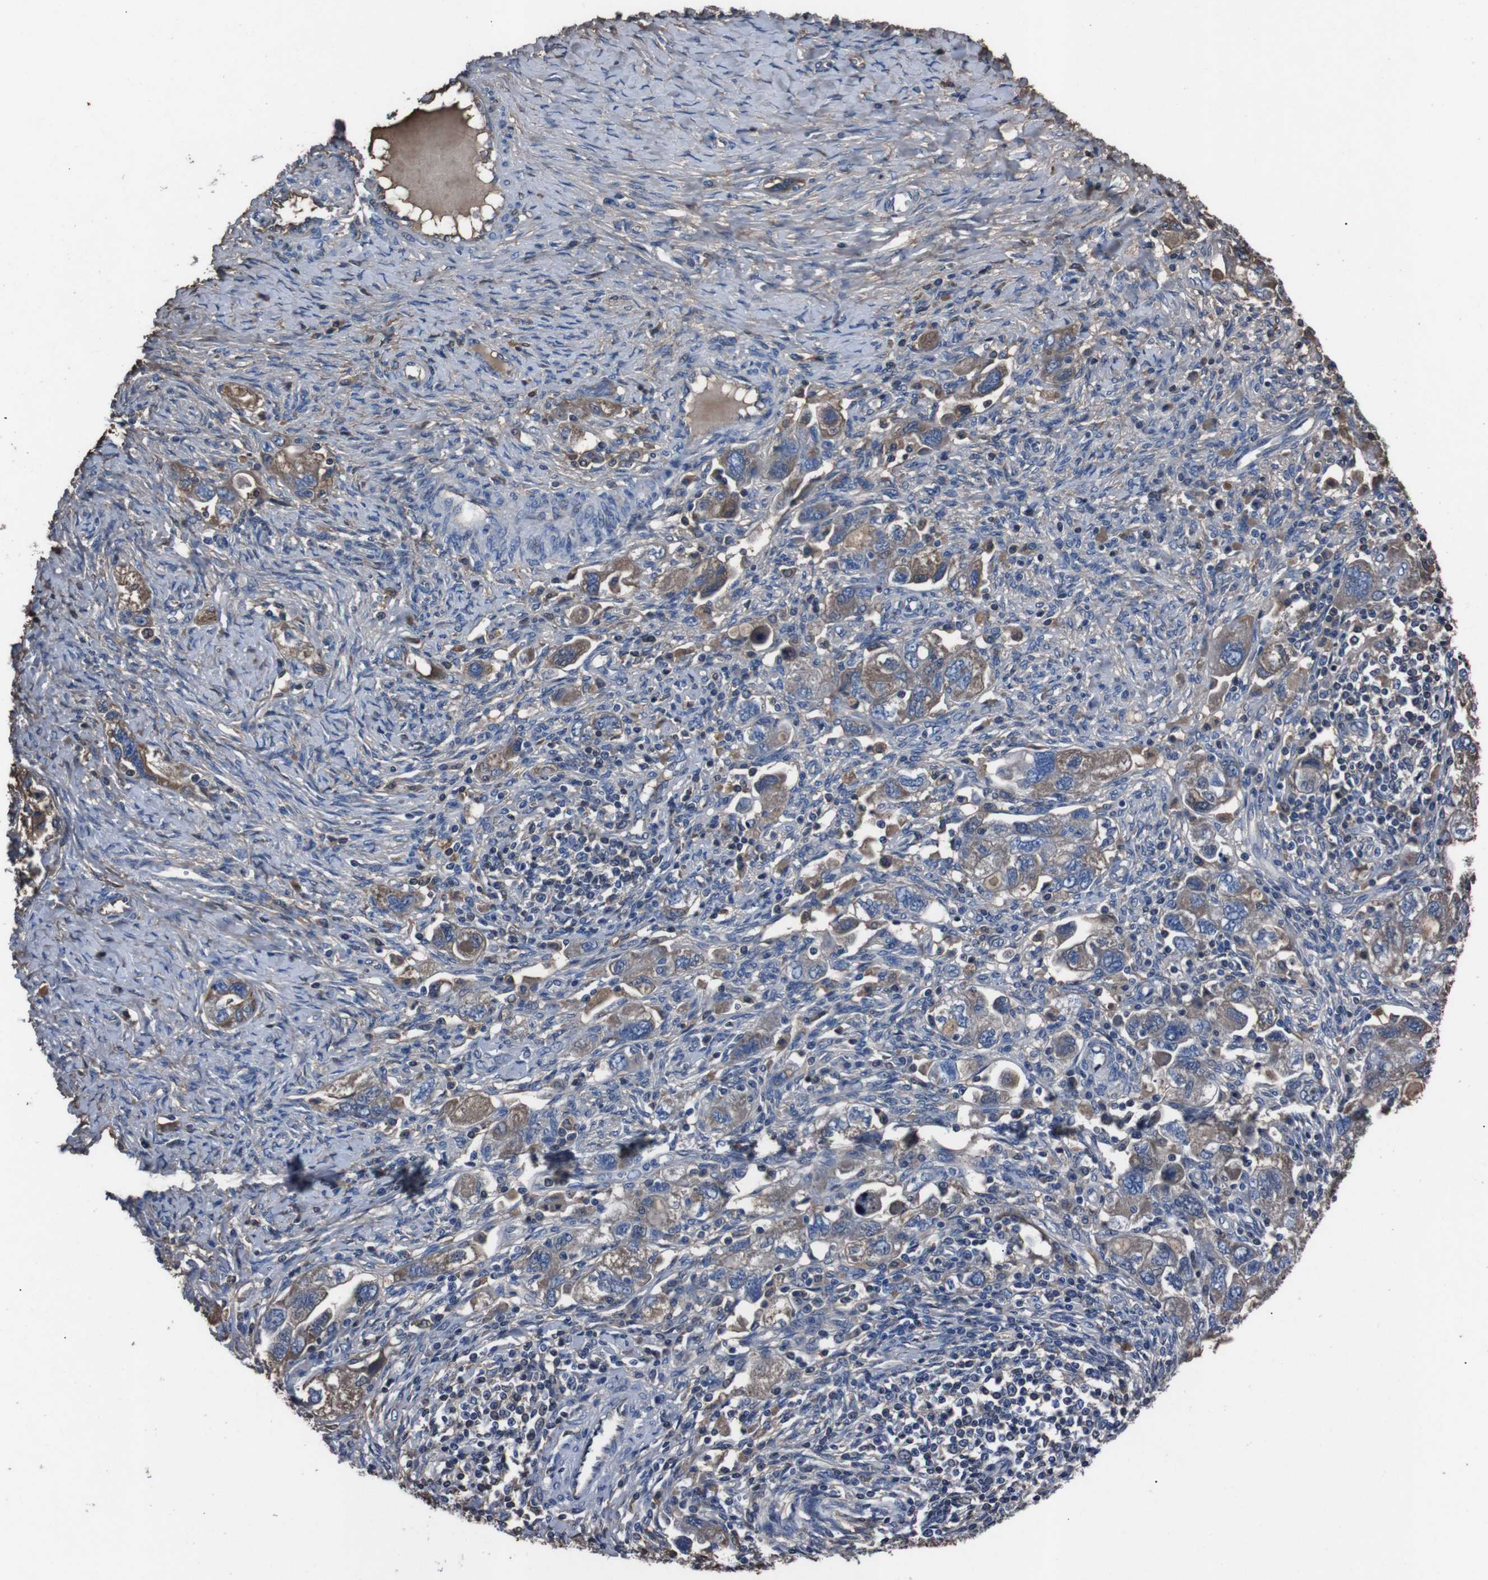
{"staining": {"intensity": "moderate", "quantity": ">75%", "location": "cytoplasmic/membranous"}, "tissue": "ovarian cancer", "cell_type": "Tumor cells", "image_type": "cancer", "snomed": [{"axis": "morphology", "description": "Carcinoma, NOS"}, {"axis": "morphology", "description": "Cystadenocarcinoma, serous, NOS"}, {"axis": "topography", "description": "Ovary"}], "caption": "A high-resolution image shows IHC staining of carcinoma (ovarian), which displays moderate cytoplasmic/membranous staining in about >75% of tumor cells.", "gene": "LEP", "patient": {"sex": "female", "age": 69}}